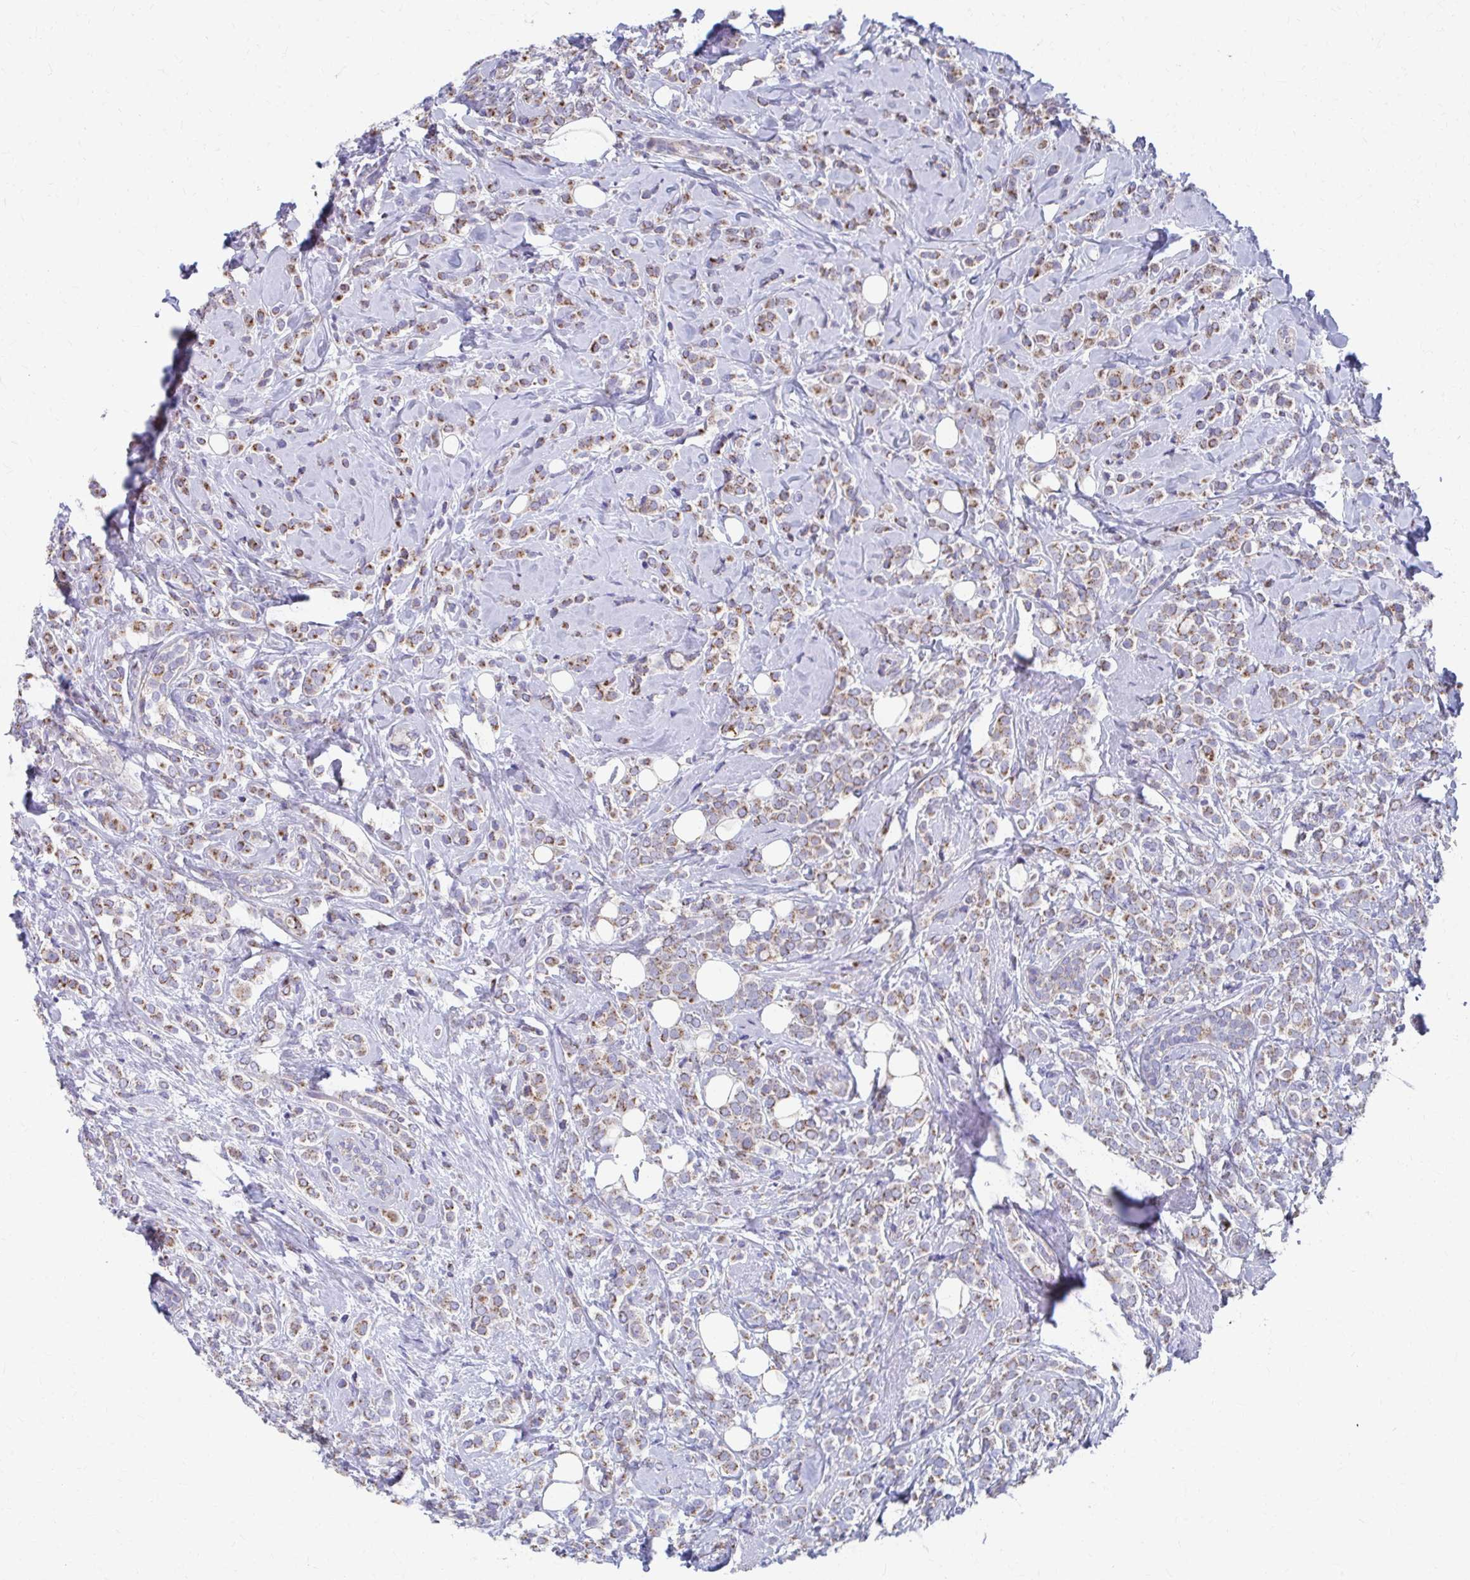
{"staining": {"intensity": "moderate", "quantity": "25%-75%", "location": "cytoplasmic/membranous"}, "tissue": "breast cancer", "cell_type": "Tumor cells", "image_type": "cancer", "snomed": [{"axis": "morphology", "description": "Lobular carcinoma"}, {"axis": "topography", "description": "Breast"}], "caption": "A micrograph of human breast lobular carcinoma stained for a protein shows moderate cytoplasmic/membranous brown staining in tumor cells.", "gene": "RCC1L", "patient": {"sex": "female", "age": 49}}